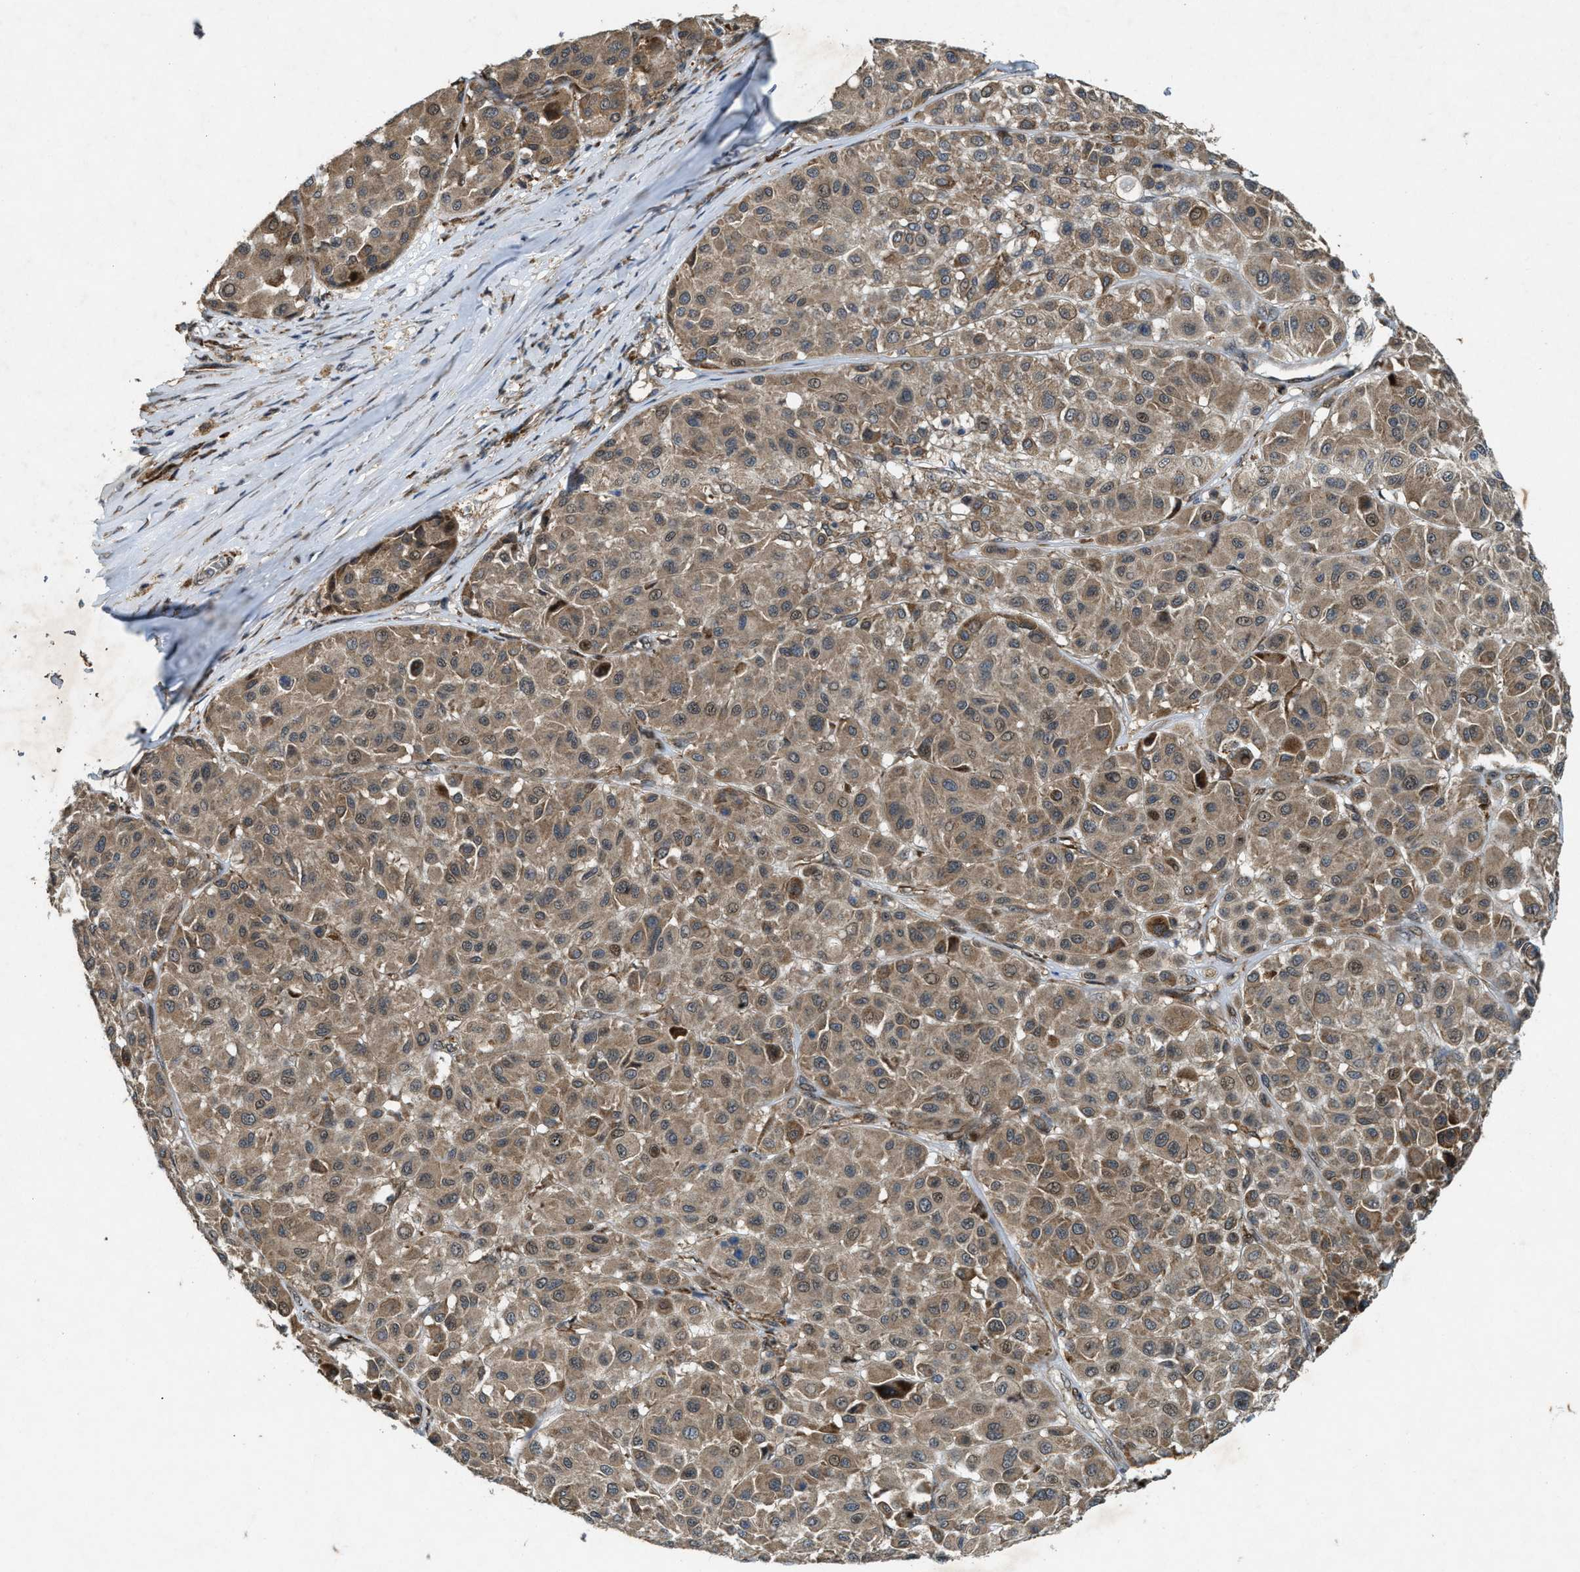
{"staining": {"intensity": "weak", "quantity": ">75%", "location": "cytoplasmic/membranous"}, "tissue": "melanoma", "cell_type": "Tumor cells", "image_type": "cancer", "snomed": [{"axis": "morphology", "description": "Malignant melanoma, Metastatic site"}, {"axis": "topography", "description": "Soft tissue"}], "caption": "Immunohistochemical staining of malignant melanoma (metastatic site) reveals low levels of weak cytoplasmic/membranous protein expression in approximately >75% of tumor cells.", "gene": "LRRC72", "patient": {"sex": "male", "age": 41}}